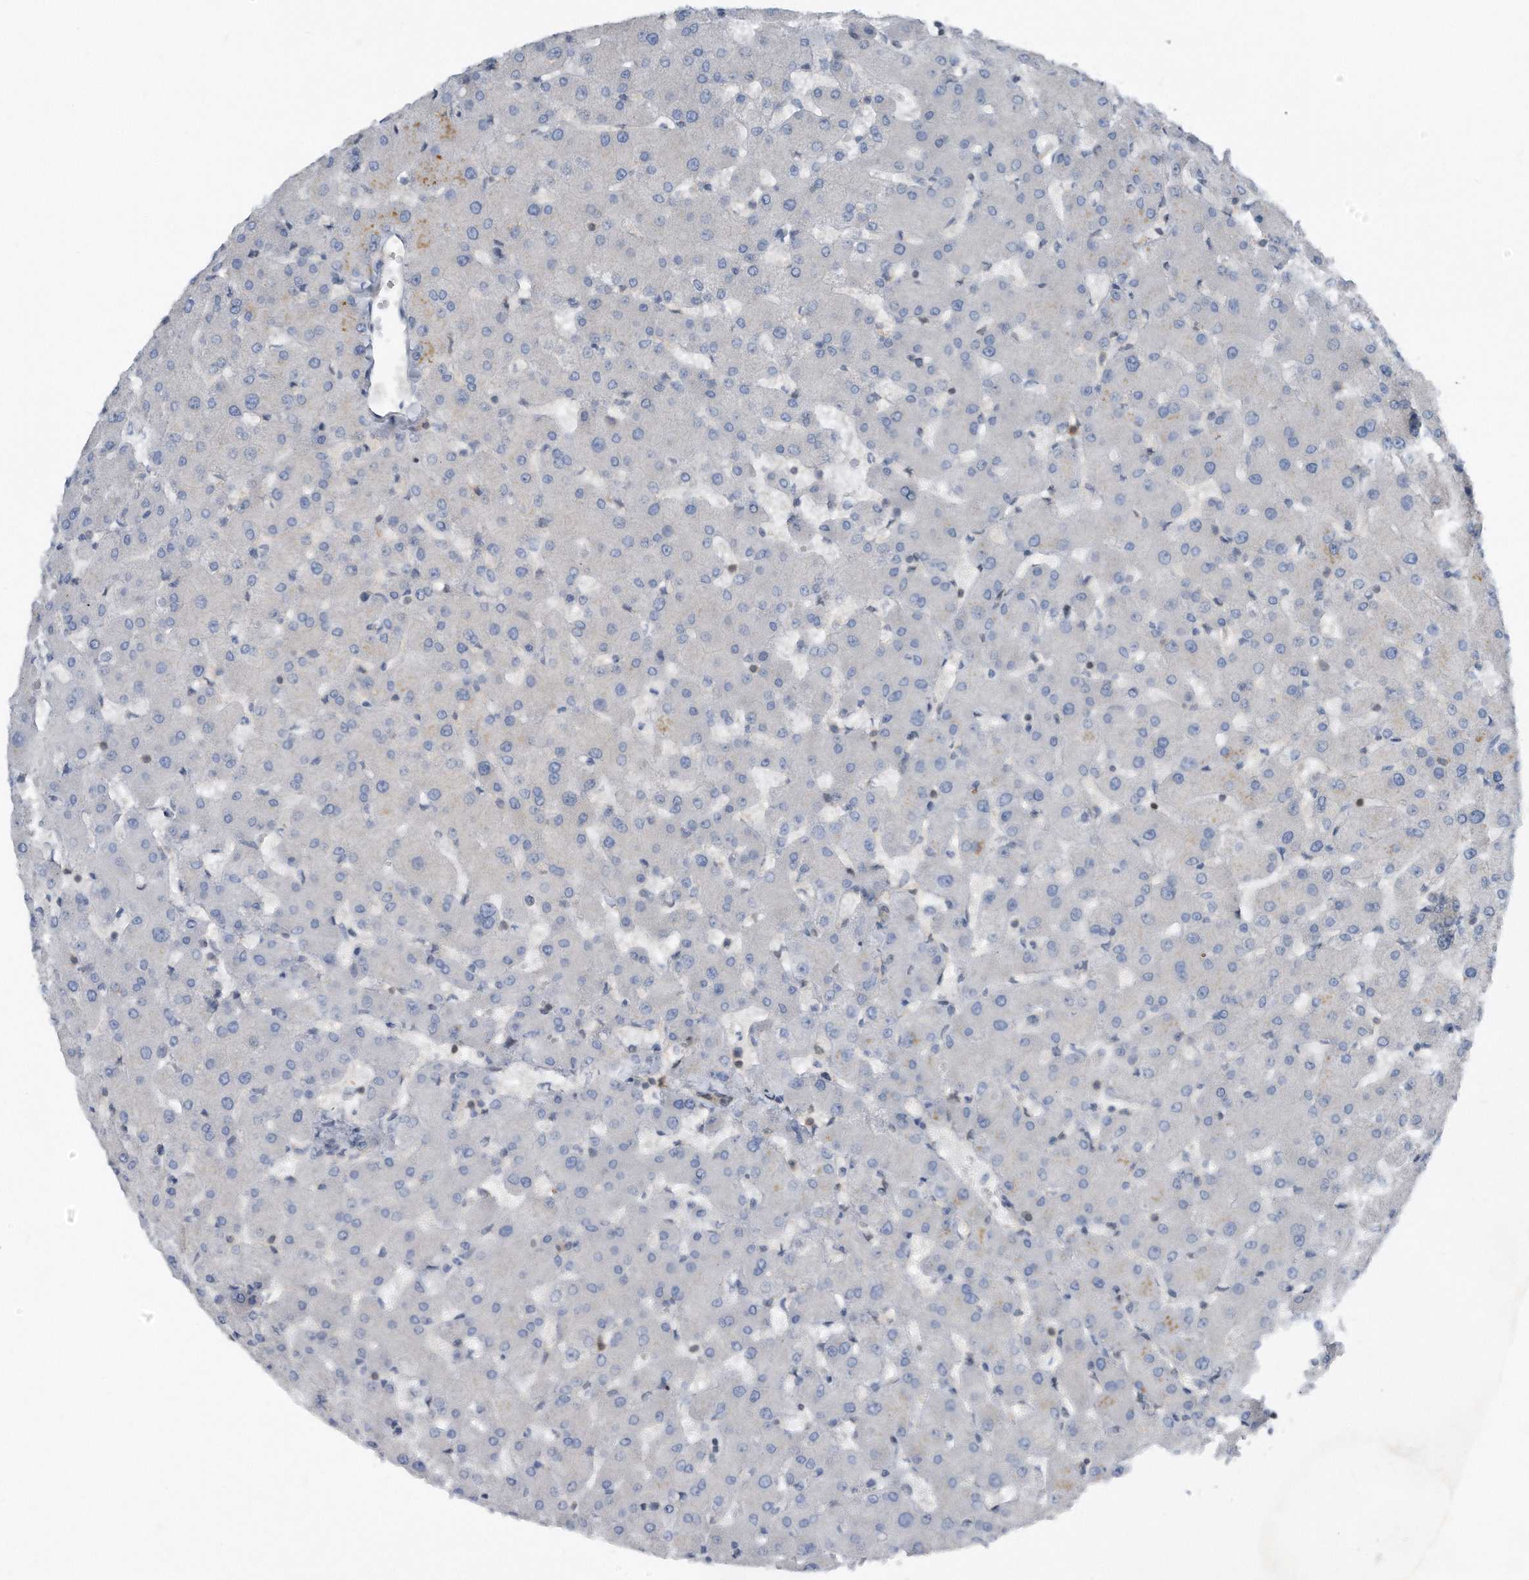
{"staining": {"intensity": "negative", "quantity": "none", "location": "none"}, "tissue": "liver", "cell_type": "Cholangiocytes", "image_type": "normal", "snomed": [{"axis": "morphology", "description": "Normal tissue, NOS"}, {"axis": "topography", "description": "Liver"}], "caption": "Liver stained for a protein using IHC reveals no staining cholangiocytes.", "gene": "MAP2K6", "patient": {"sex": "female", "age": 63}}